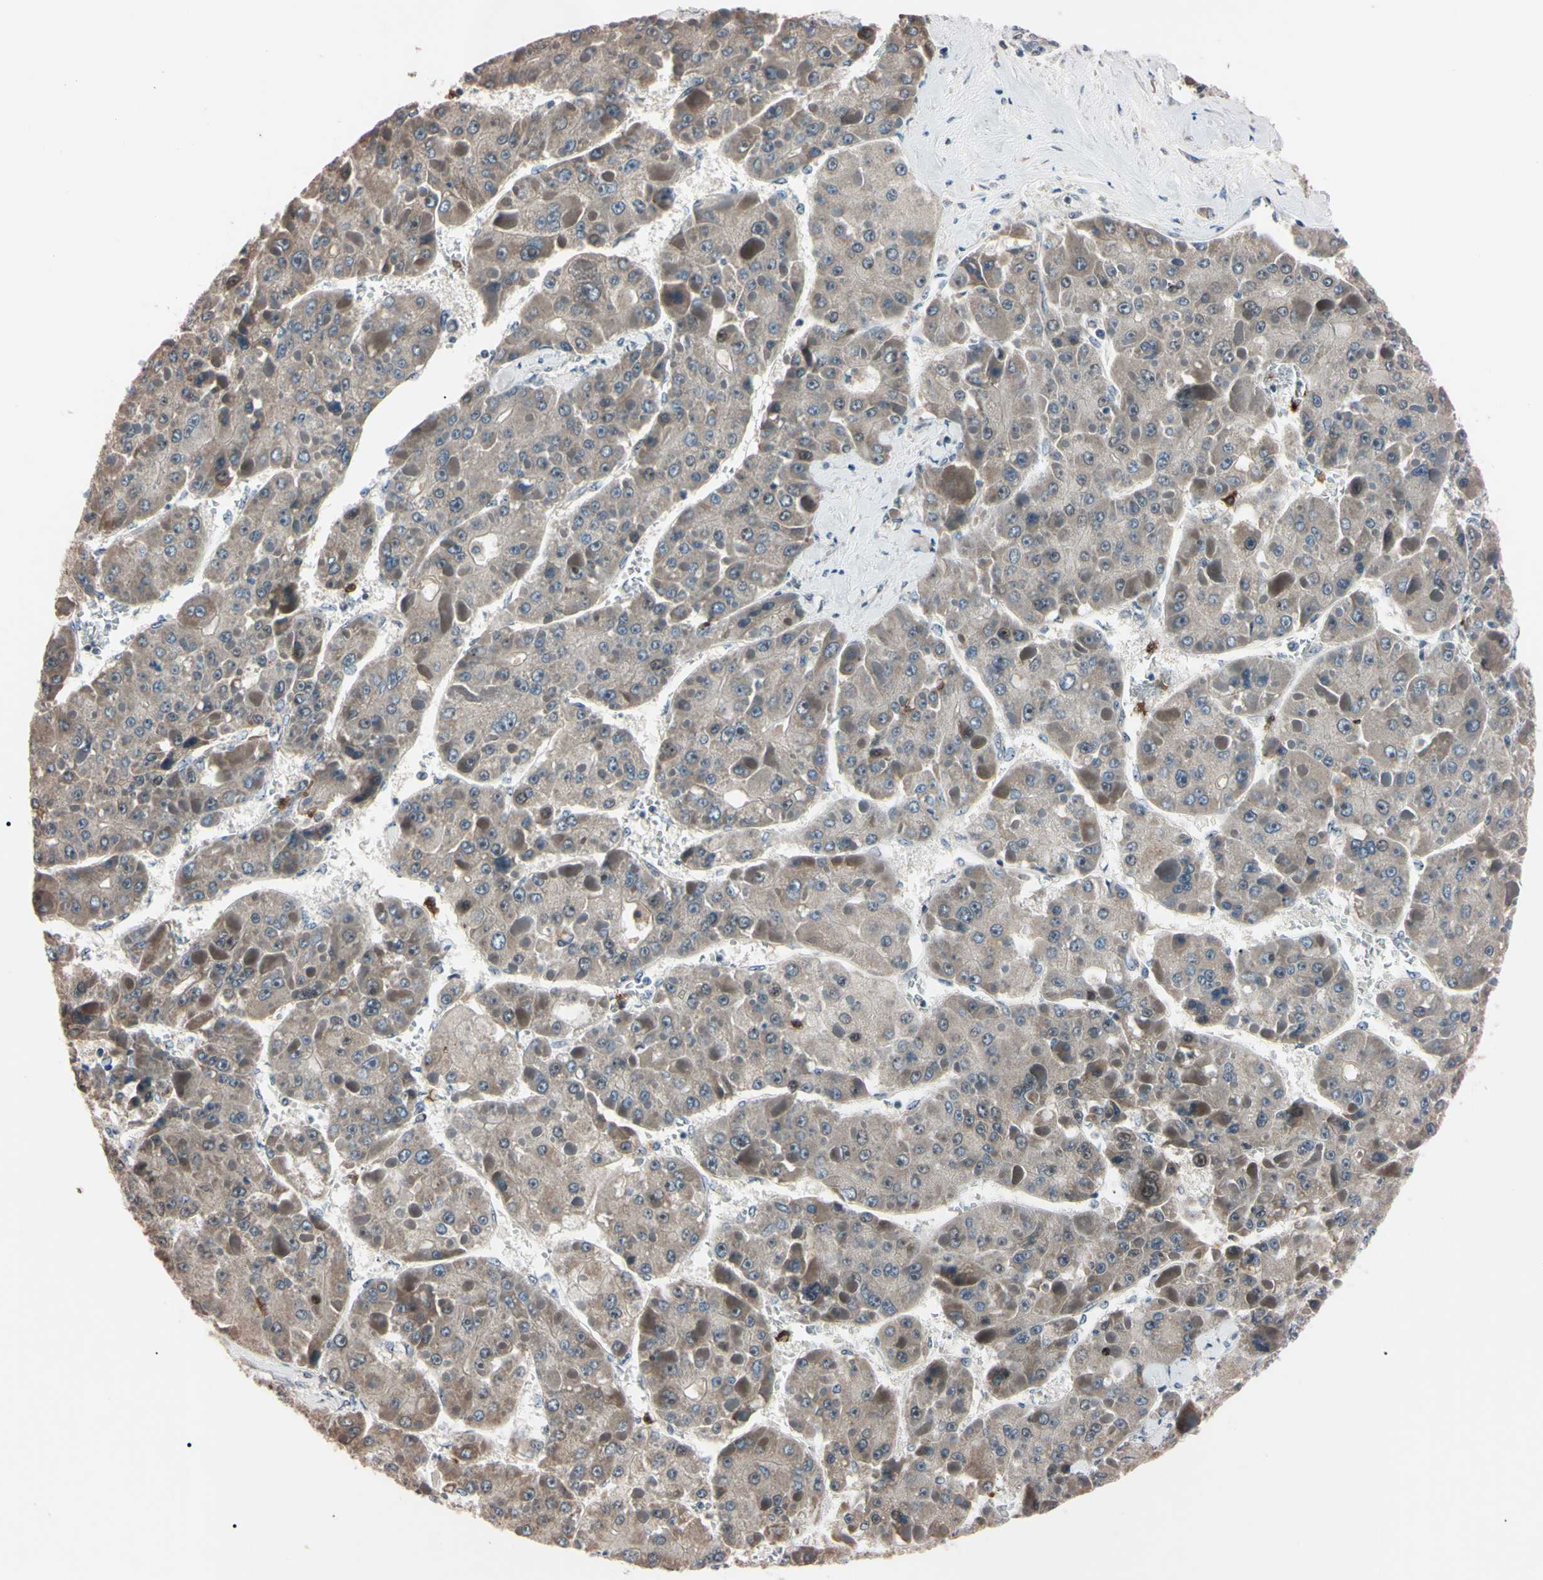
{"staining": {"intensity": "negative", "quantity": "none", "location": "none"}, "tissue": "liver cancer", "cell_type": "Tumor cells", "image_type": "cancer", "snomed": [{"axis": "morphology", "description": "Carcinoma, Hepatocellular, NOS"}, {"axis": "topography", "description": "Liver"}], "caption": "Tumor cells are negative for brown protein staining in hepatocellular carcinoma (liver).", "gene": "TRAF5", "patient": {"sex": "female", "age": 73}}